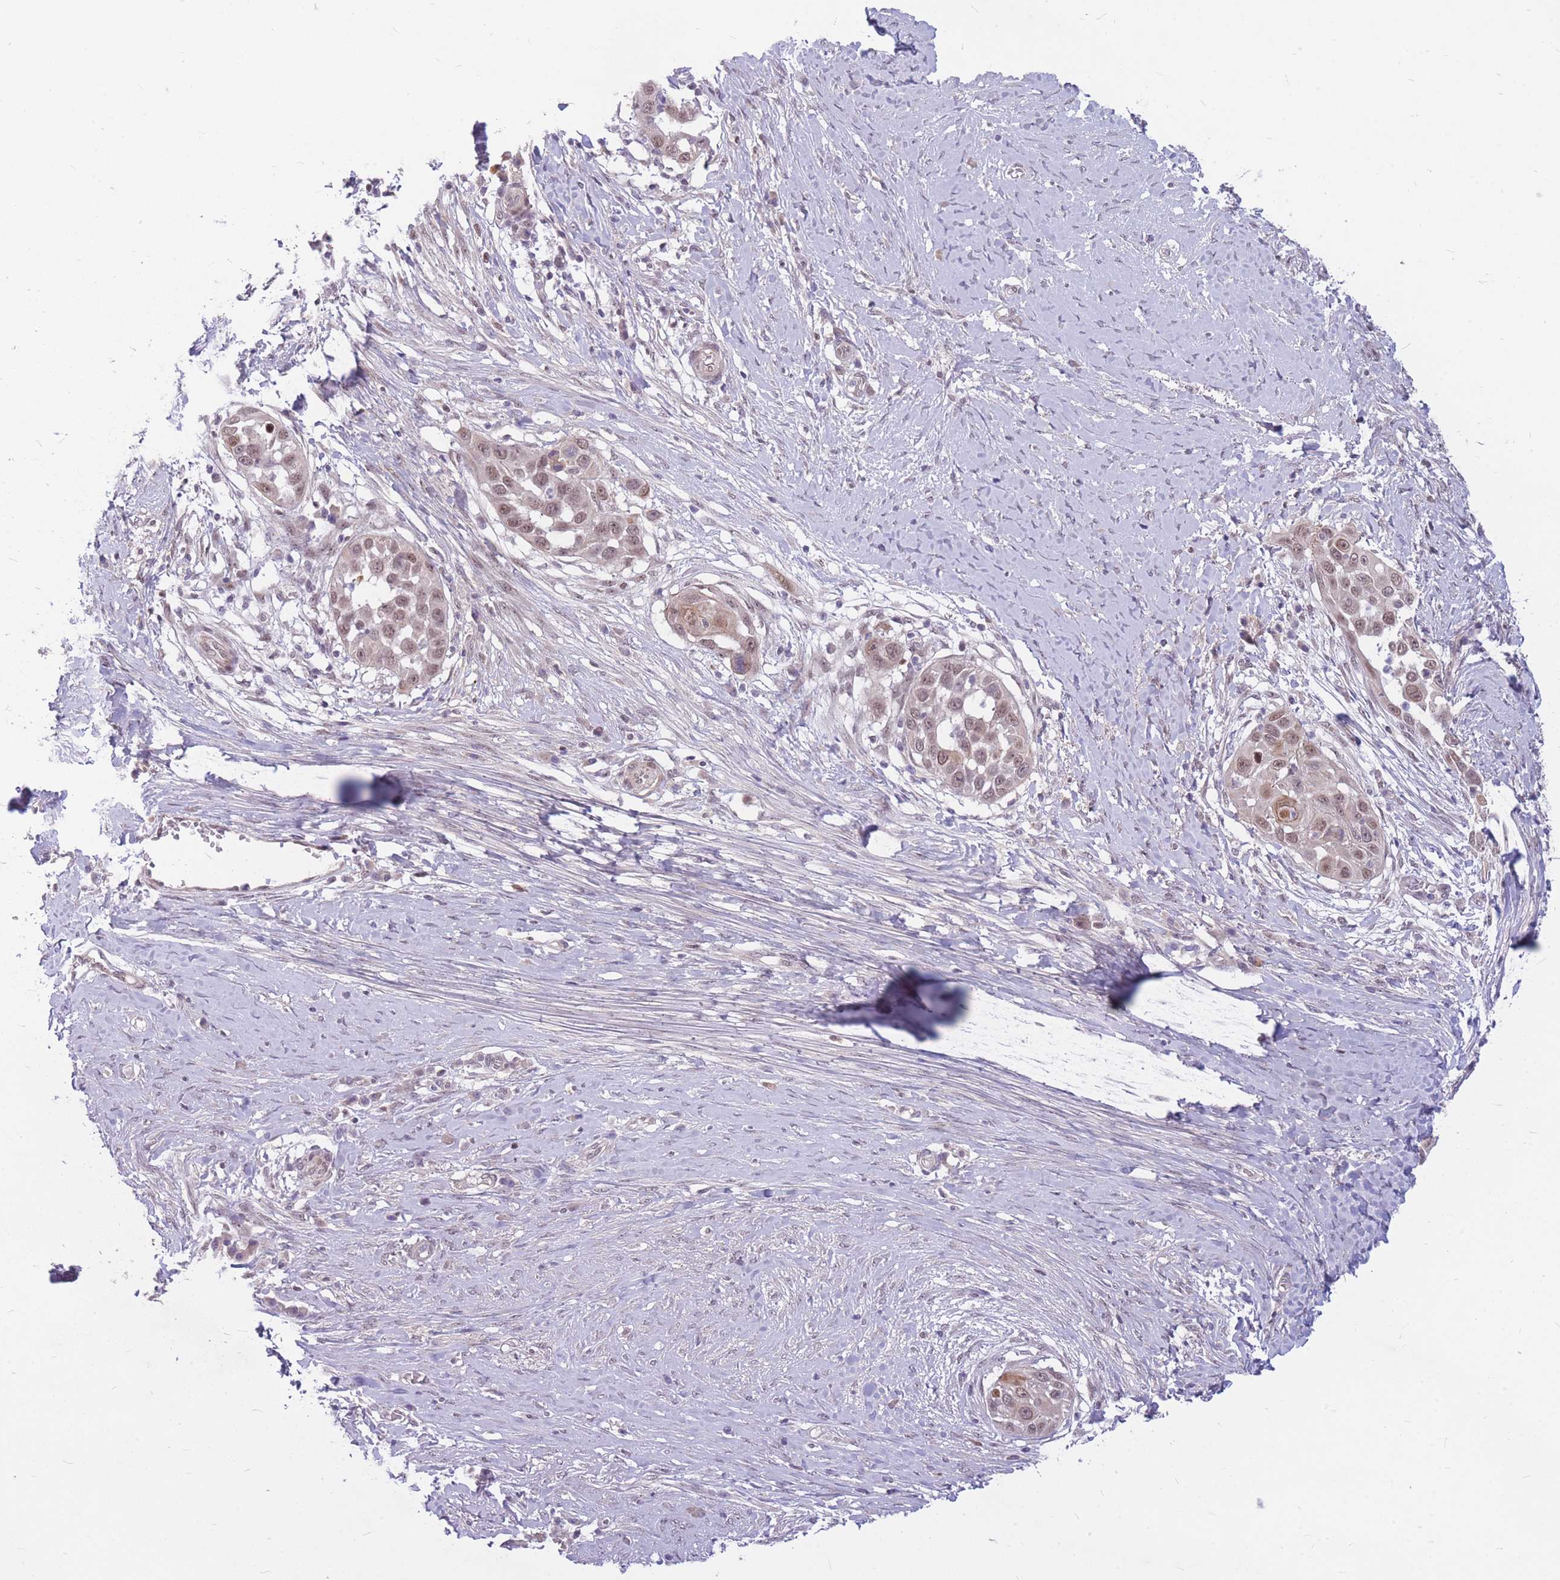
{"staining": {"intensity": "weak", "quantity": ">75%", "location": "nuclear"}, "tissue": "skin cancer", "cell_type": "Tumor cells", "image_type": "cancer", "snomed": [{"axis": "morphology", "description": "Squamous cell carcinoma, NOS"}, {"axis": "topography", "description": "Skin"}], "caption": "A brown stain labels weak nuclear expression of a protein in squamous cell carcinoma (skin) tumor cells. The staining was performed using DAB (3,3'-diaminobenzidine), with brown indicating positive protein expression. Nuclei are stained blue with hematoxylin.", "gene": "ERCC2", "patient": {"sex": "female", "age": 44}}